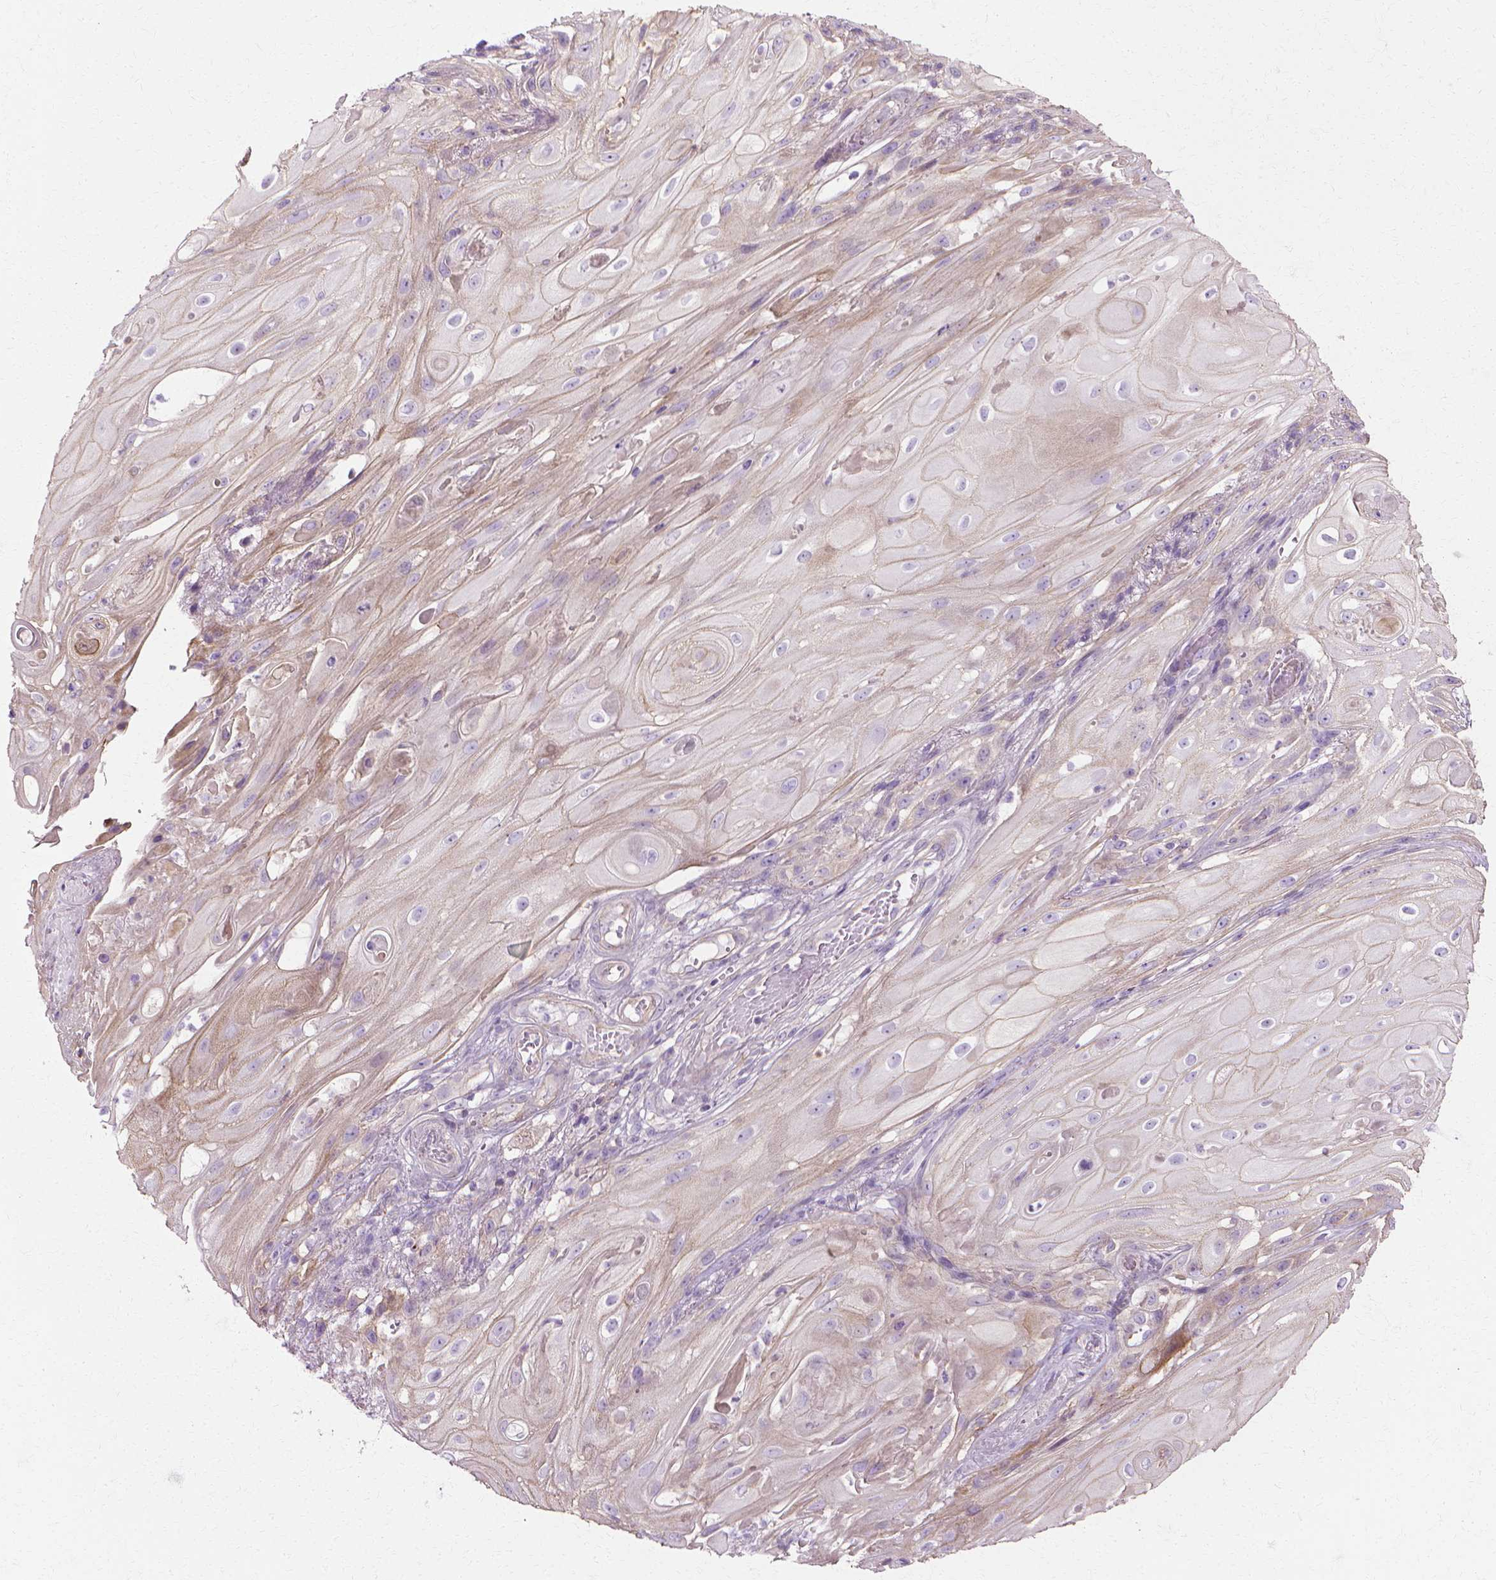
{"staining": {"intensity": "weak", "quantity": "<25%", "location": "cytoplasmic/membranous"}, "tissue": "skin cancer", "cell_type": "Tumor cells", "image_type": "cancer", "snomed": [{"axis": "morphology", "description": "Squamous cell carcinoma, NOS"}, {"axis": "topography", "description": "Skin"}], "caption": "The image reveals no staining of tumor cells in skin squamous cell carcinoma. (DAB (3,3'-diaminobenzidine) immunohistochemistry (IHC) with hematoxylin counter stain).", "gene": "CFAP157", "patient": {"sex": "male", "age": 62}}